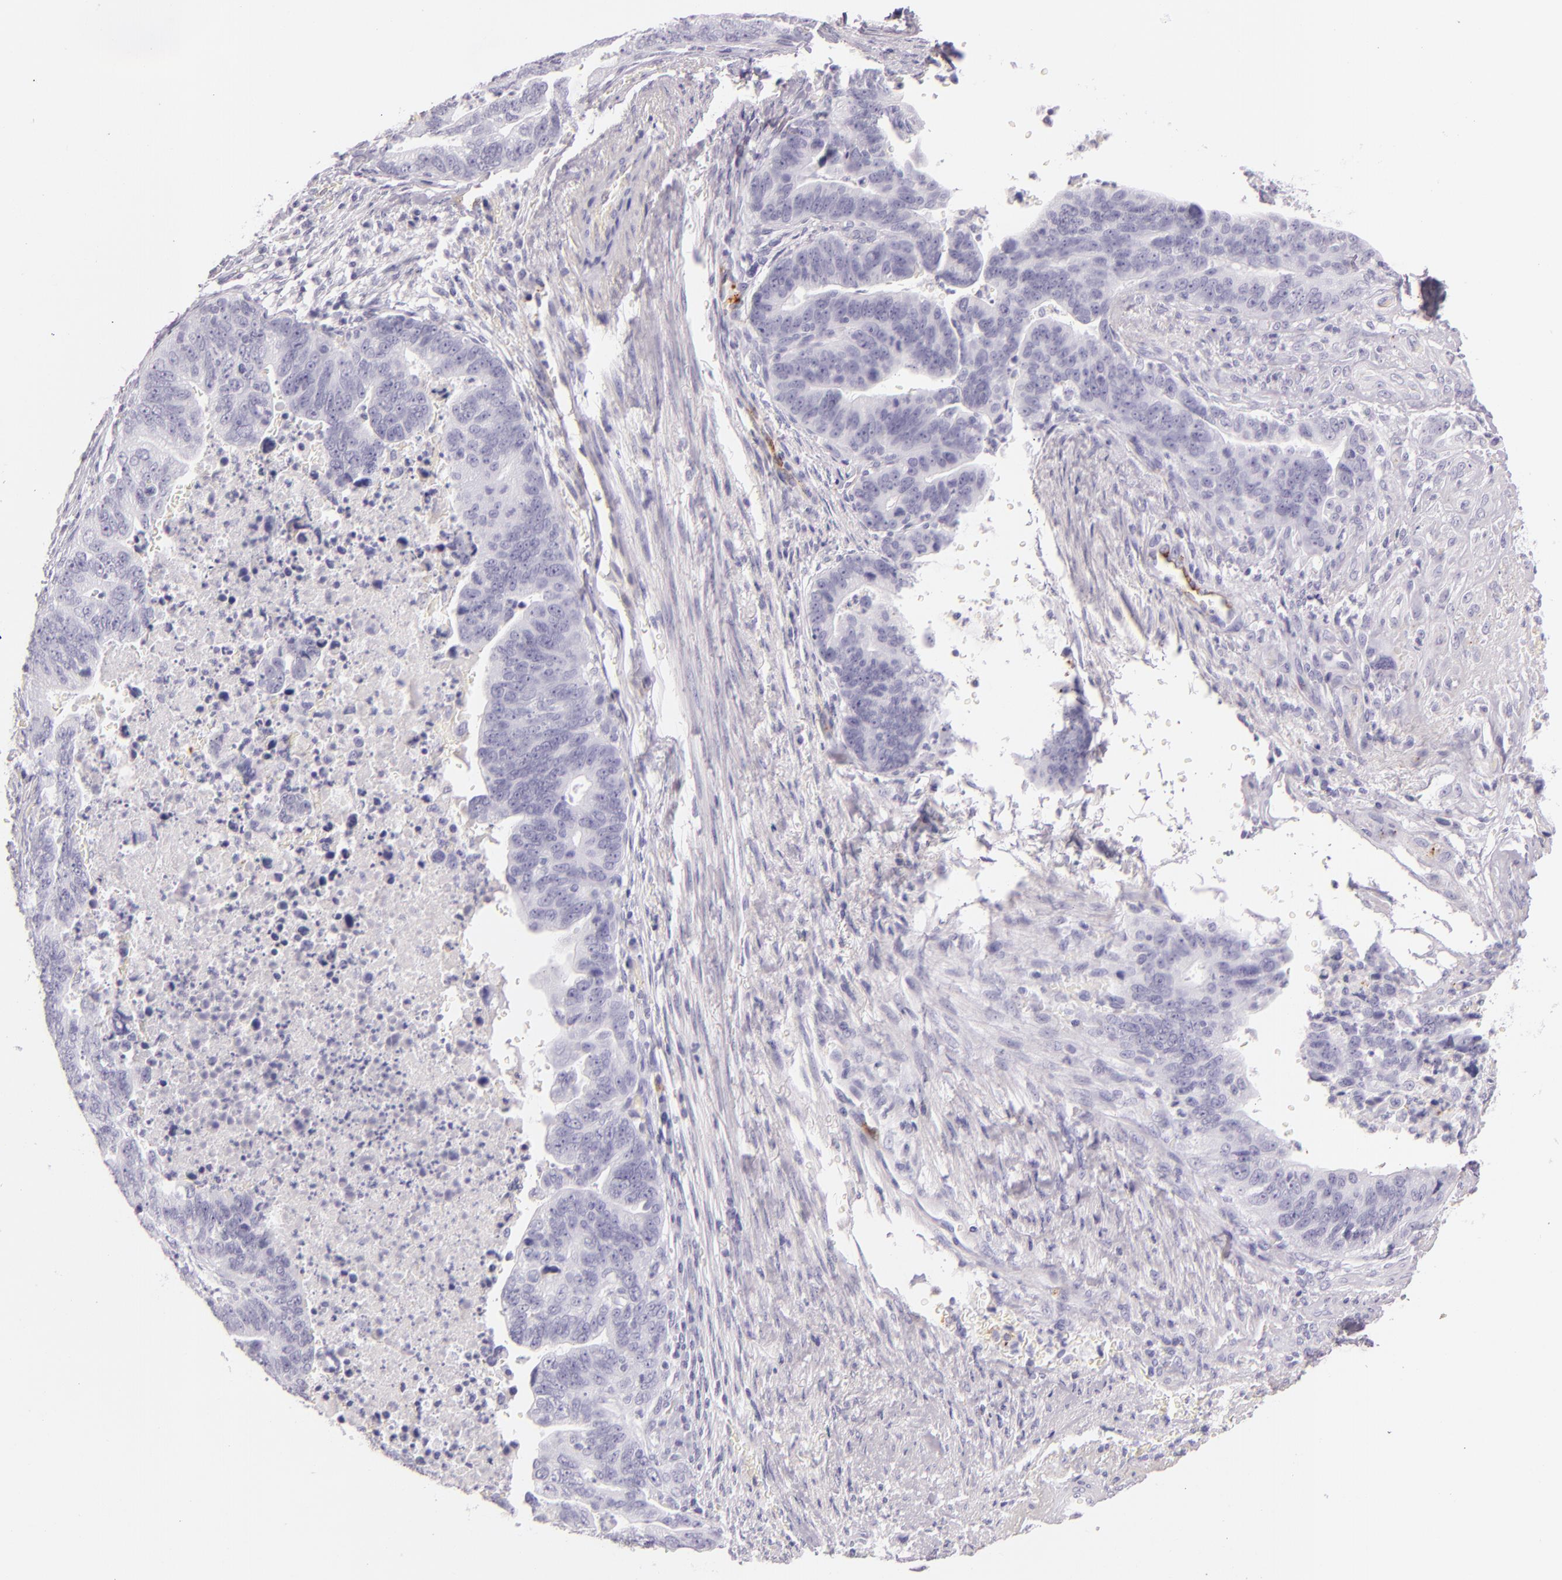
{"staining": {"intensity": "negative", "quantity": "none", "location": "none"}, "tissue": "stomach cancer", "cell_type": "Tumor cells", "image_type": "cancer", "snomed": [{"axis": "morphology", "description": "Adenocarcinoma, NOS"}, {"axis": "topography", "description": "Stomach, upper"}], "caption": "The photomicrograph reveals no staining of tumor cells in stomach cancer (adenocarcinoma).", "gene": "SELP", "patient": {"sex": "female", "age": 50}}